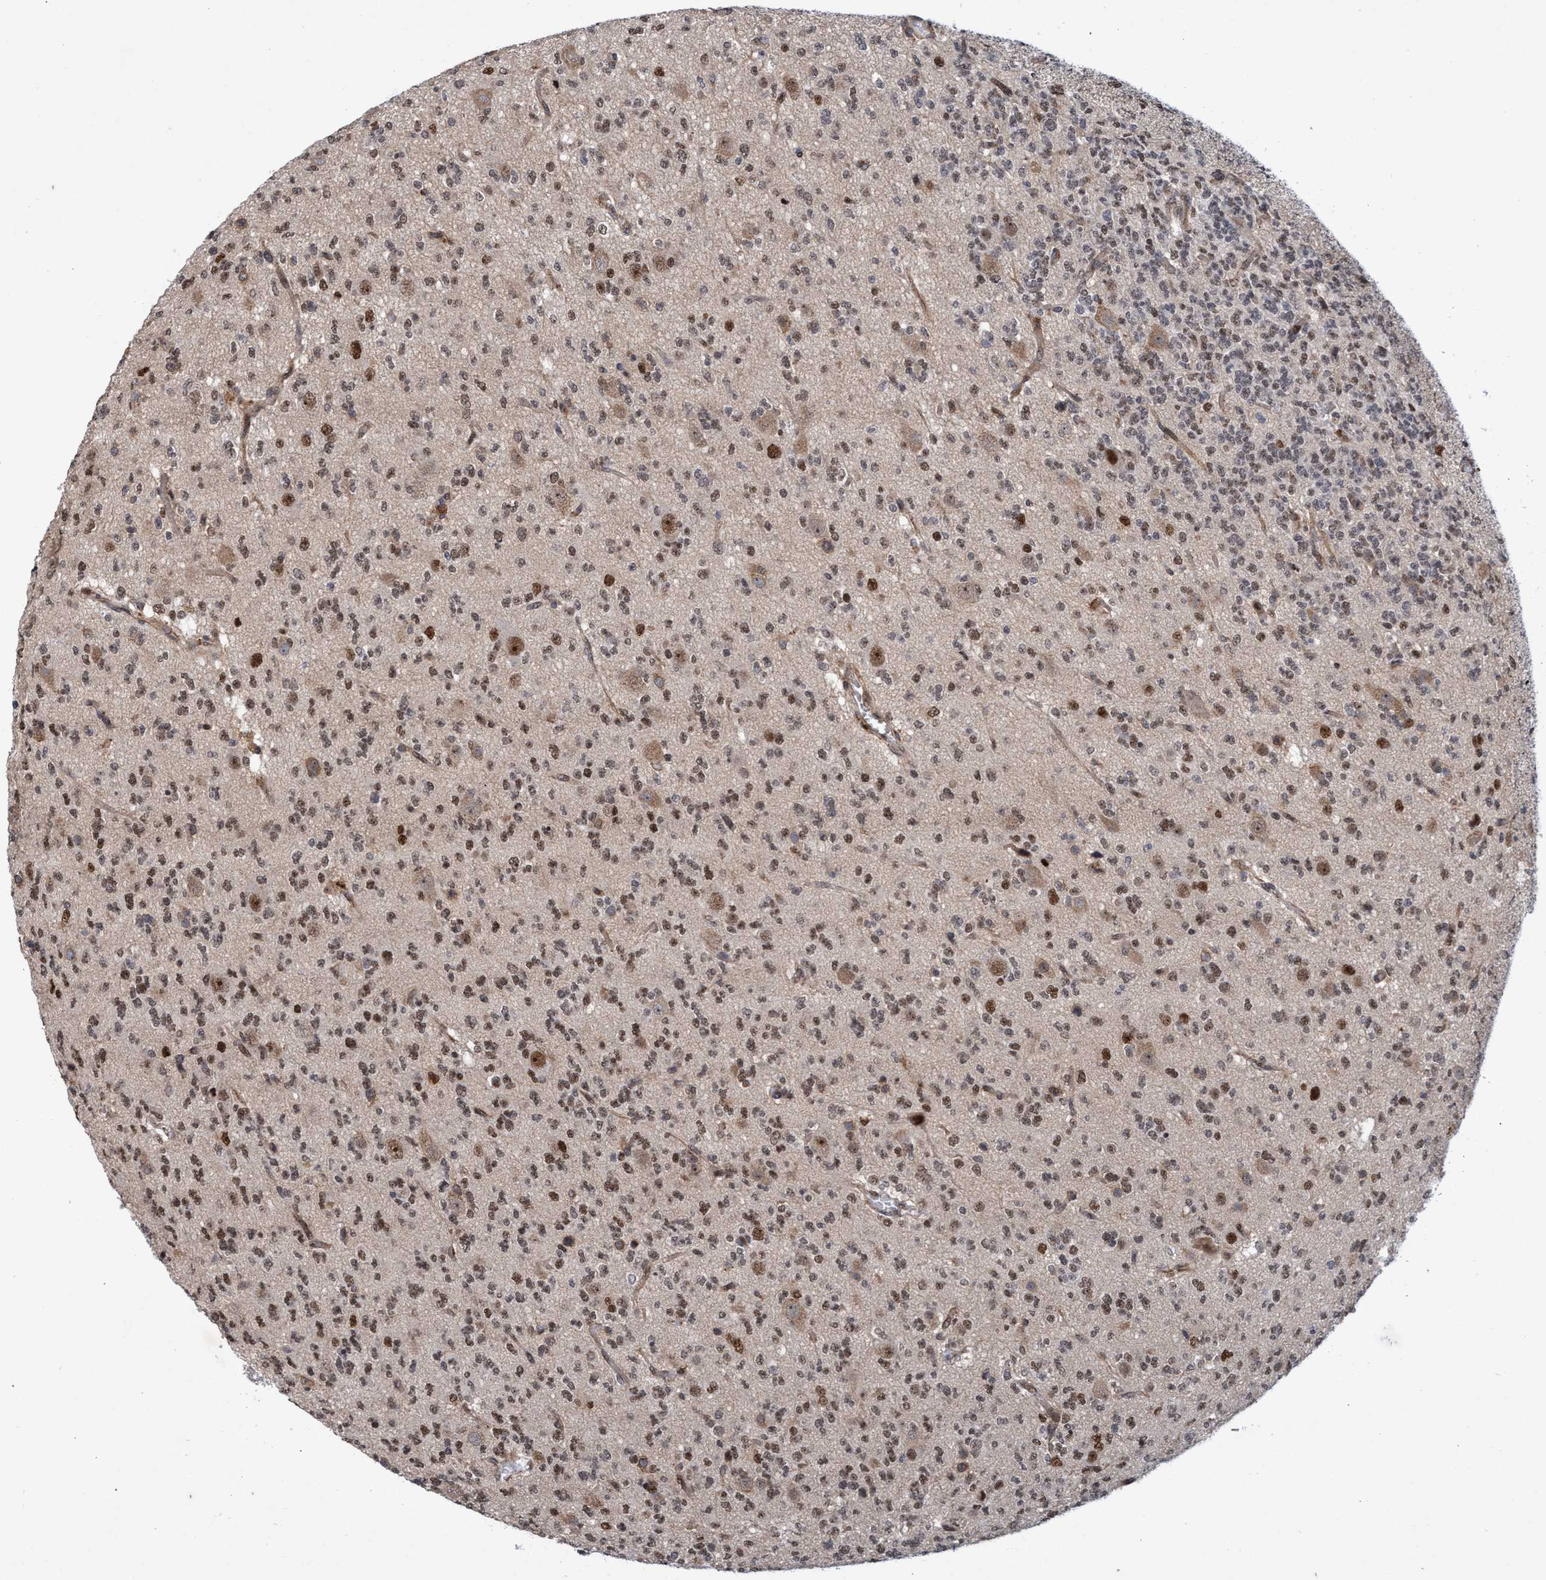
{"staining": {"intensity": "moderate", "quantity": "25%-75%", "location": "nuclear"}, "tissue": "glioma", "cell_type": "Tumor cells", "image_type": "cancer", "snomed": [{"axis": "morphology", "description": "Glioma, malignant, Low grade"}, {"axis": "topography", "description": "Brain"}], "caption": "Brown immunohistochemical staining in human low-grade glioma (malignant) shows moderate nuclear positivity in about 25%-75% of tumor cells. The protein of interest is shown in brown color, while the nuclei are stained blue.", "gene": "GTF2F1", "patient": {"sex": "male", "age": 38}}